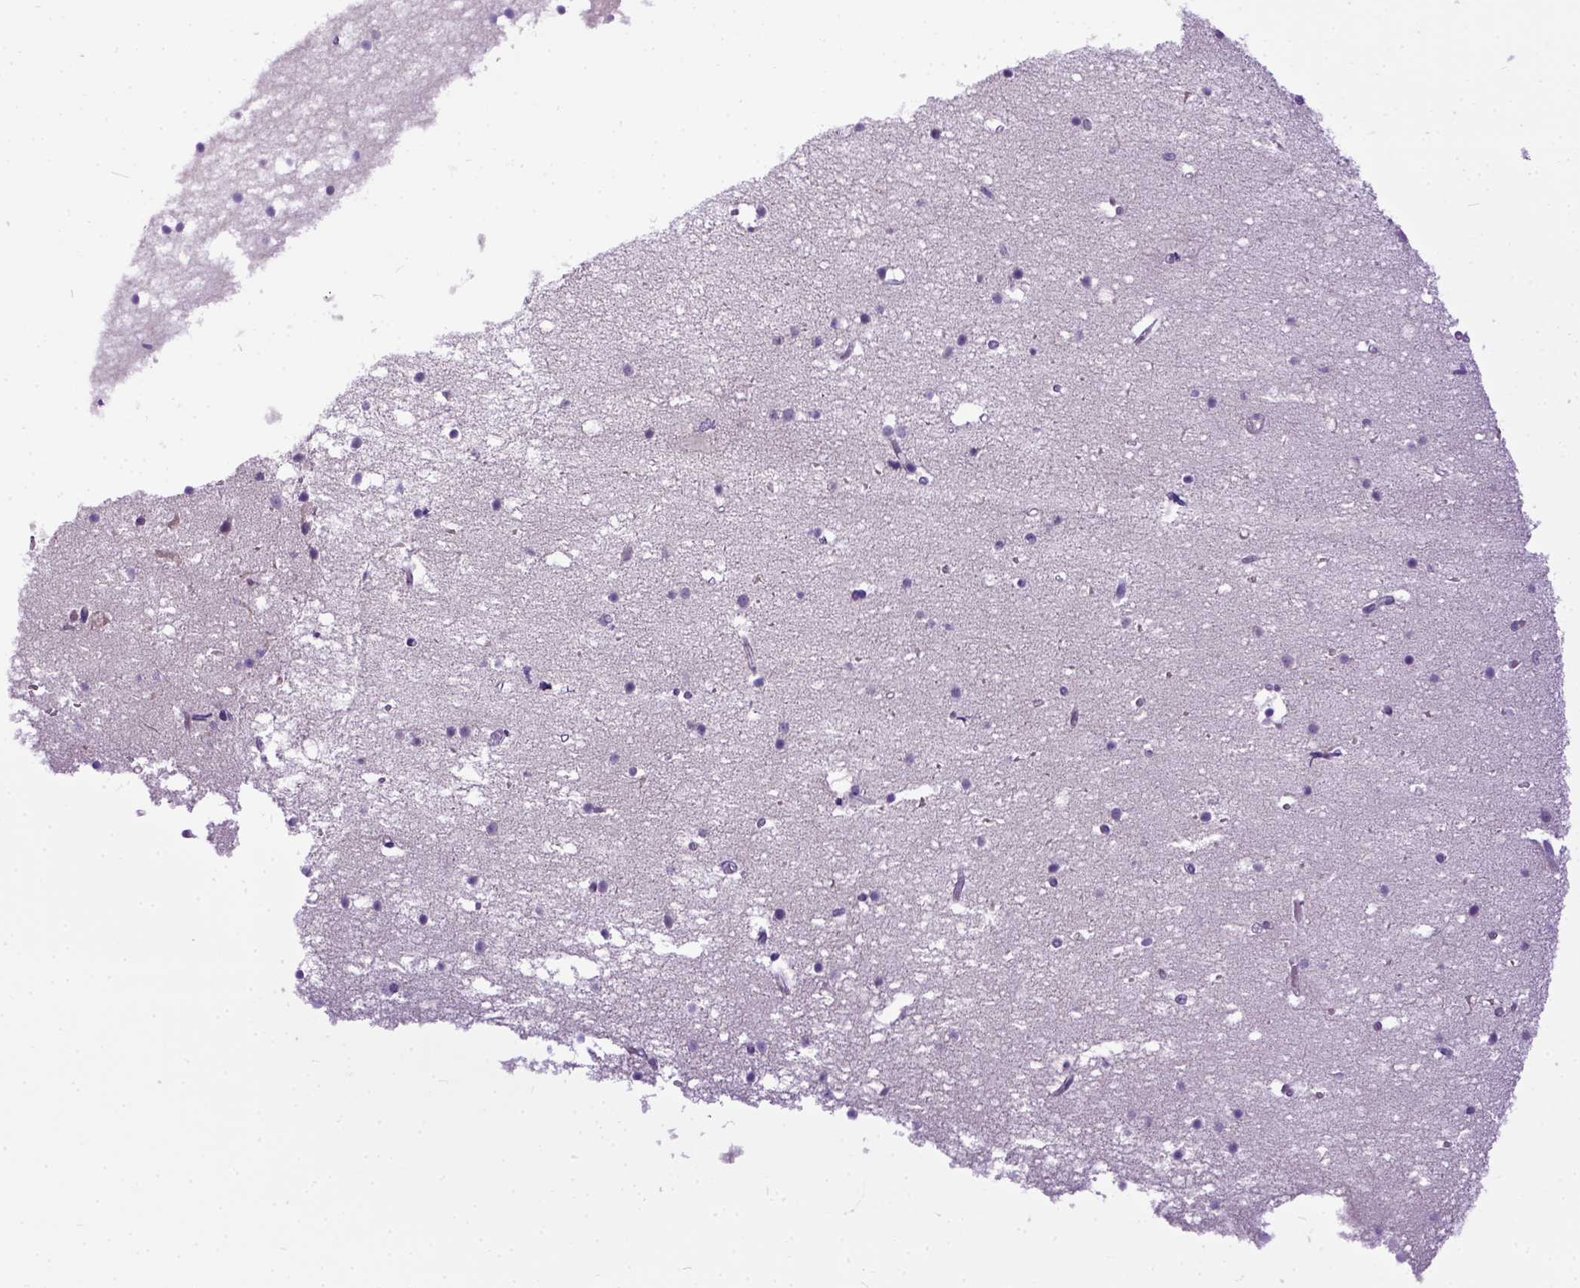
{"staining": {"intensity": "negative", "quantity": "none", "location": "none"}, "tissue": "cerebellum", "cell_type": "Cells in granular layer", "image_type": "normal", "snomed": [{"axis": "morphology", "description": "Normal tissue, NOS"}, {"axis": "topography", "description": "Cerebellum"}], "caption": "Immunohistochemistry (IHC) of unremarkable cerebellum displays no expression in cells in granular layer.", "gene": "NEK5", "patient": {"sex": "male", "age": 70}}